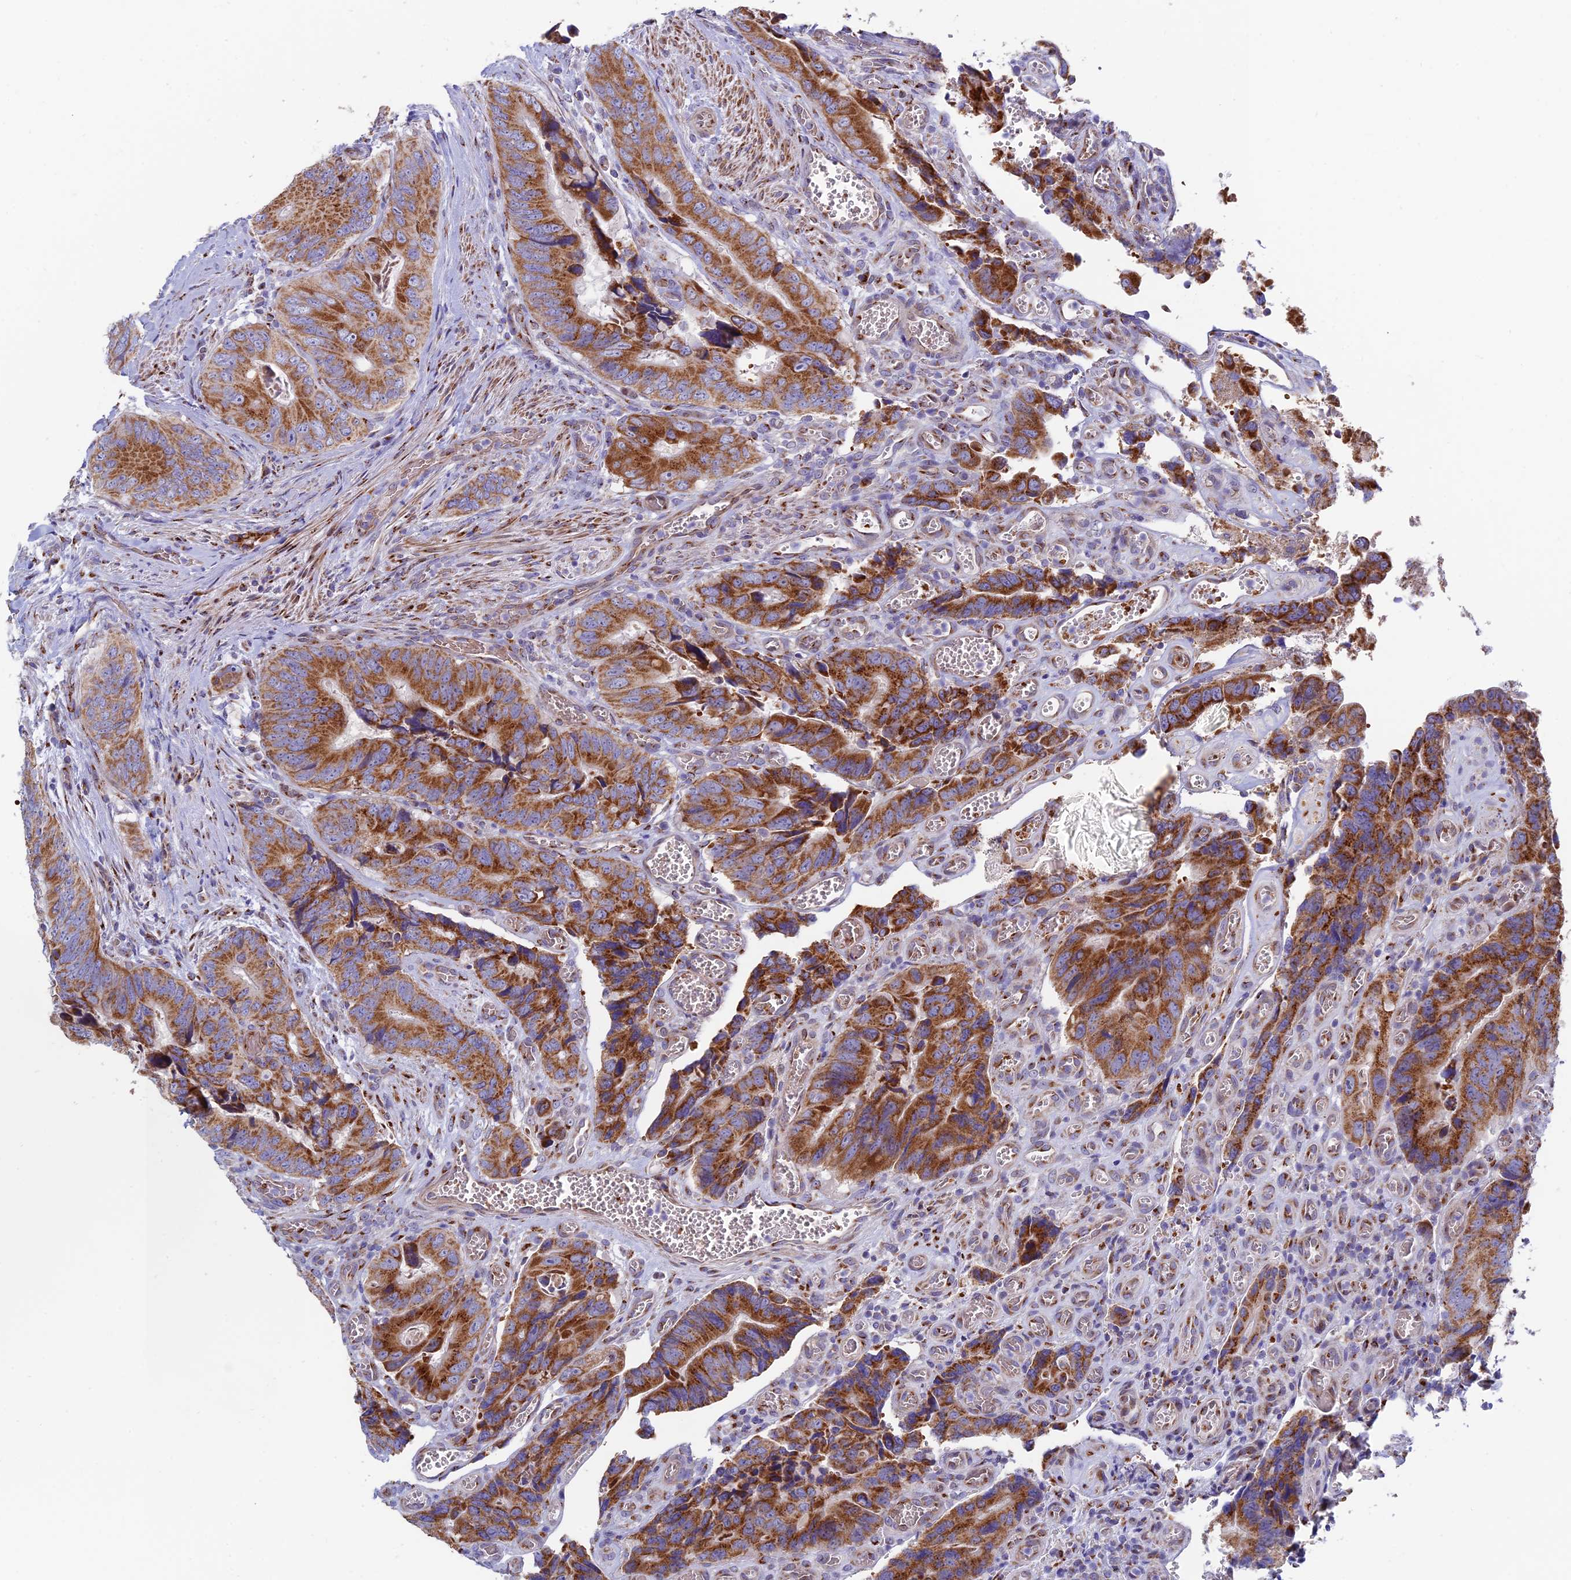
{"staining": {"intensity": "strong", "quantity": ">75%", "location": "cytoplasmic/membranous"}, "tissue": "colorectal cancer", "cell_type": "Tumor cells", "image_type": "cancer", "snomed": [{"axis": "morphology", "description": "Adenocarcinoma, NOS"}, {"axis": "topography", "description": "Colon"}], "caption": "The image exhibits staining of colorectal cancer (adenocarcinoma), revealing strong cytoplasmic/membranous protein positivity (brown color) within tumor cells.", "gene": "HS2ST1", "patient": {"sex": "male", "age": 84}}